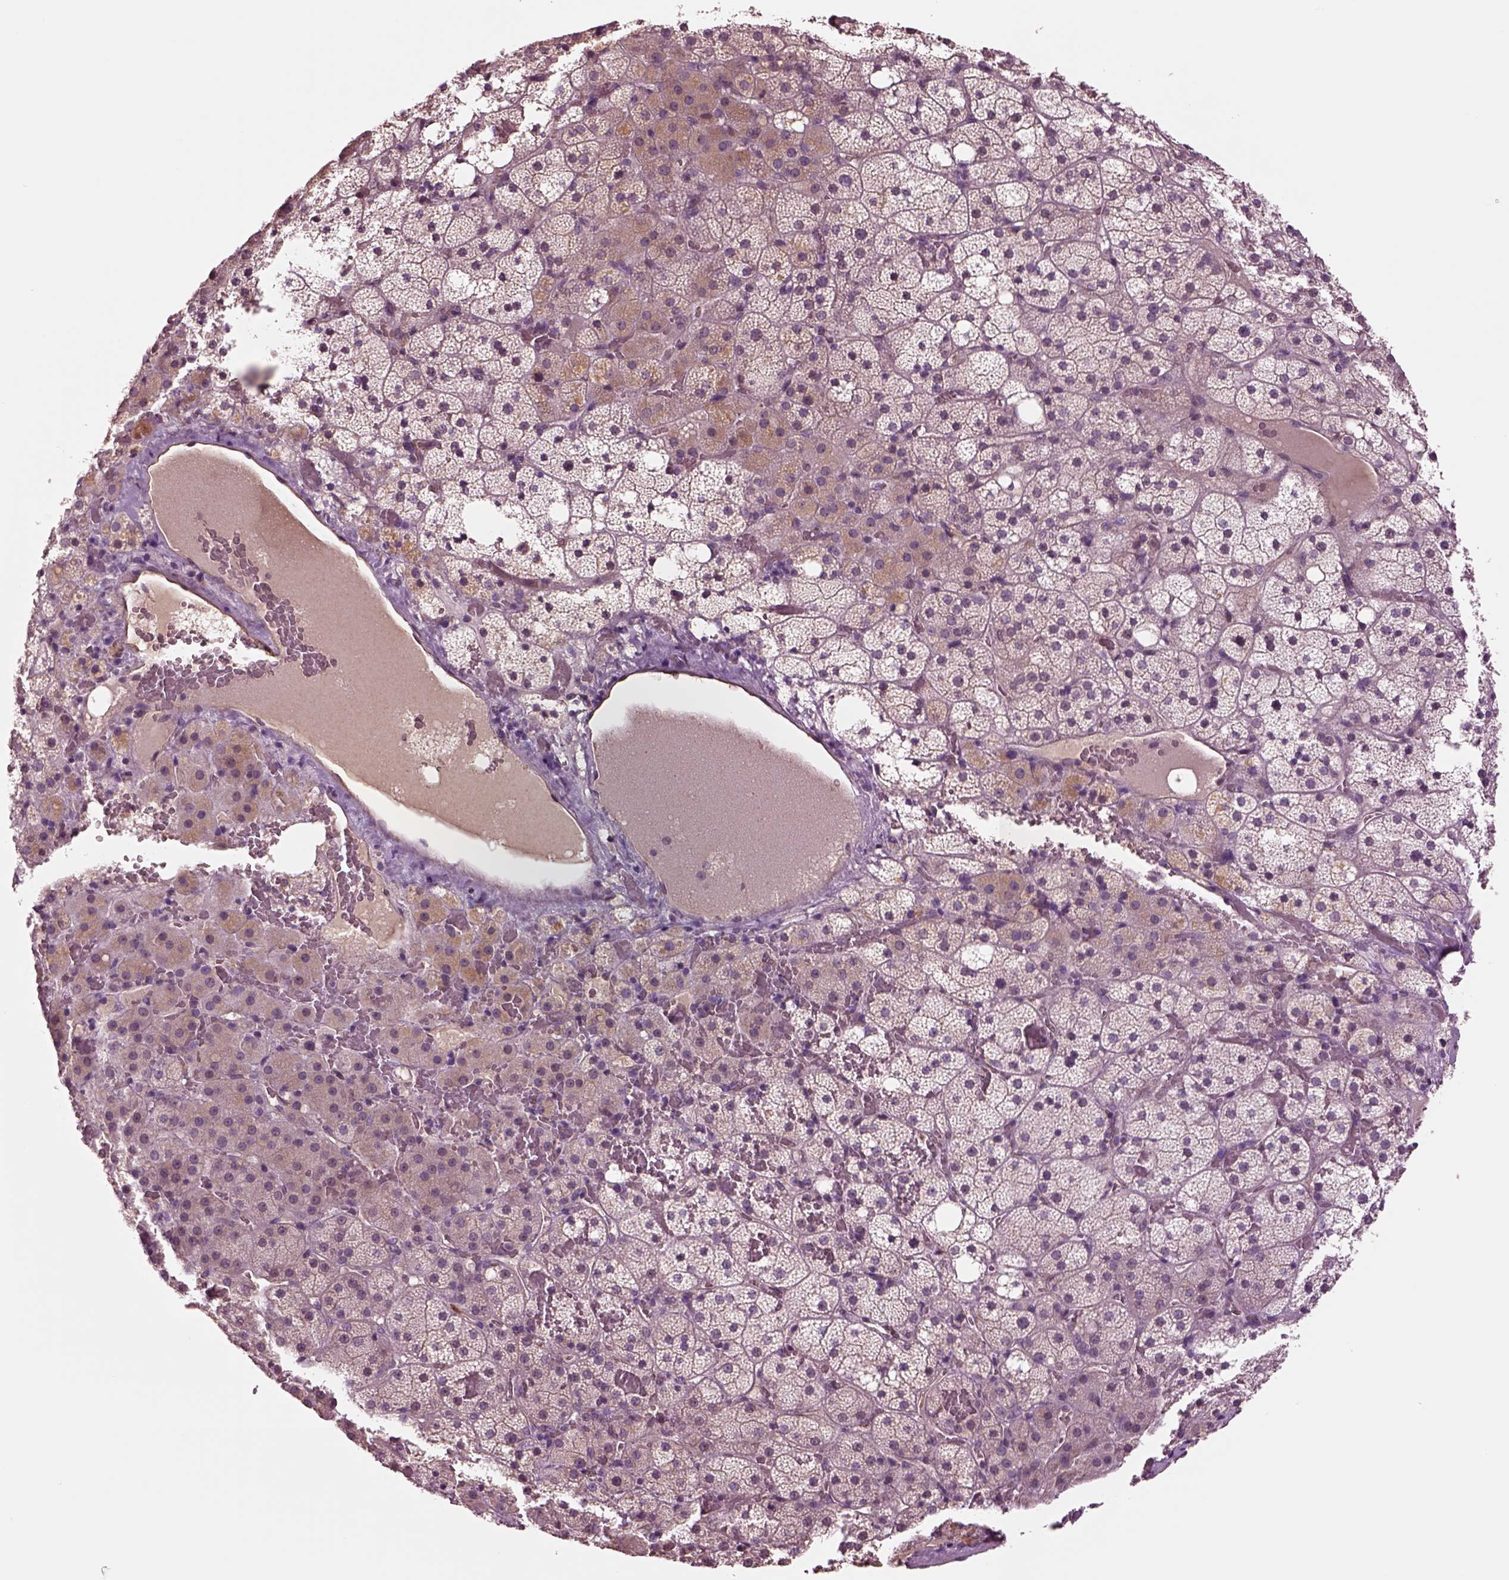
{"staining": {"intensity": "weak", "quantity": "<25%", "location": "cytoplasmic/membranous"}, "tissue": "adrenal gland", "cell_type": "Glandular cells", "image_type": "normal", "snomed": [{"axis": "morphology", "description": "Normal tissue, NOS"}, {"axis": "topography", "description": "Adrenal gland"}], "caption": "This is an immunohistochemistry (IHC) micrograph of normal human adrenal gland. There is no positivity in glandular cells.", "gene": "HTR1B", "patient": {"sex": "male", "age": 53}}